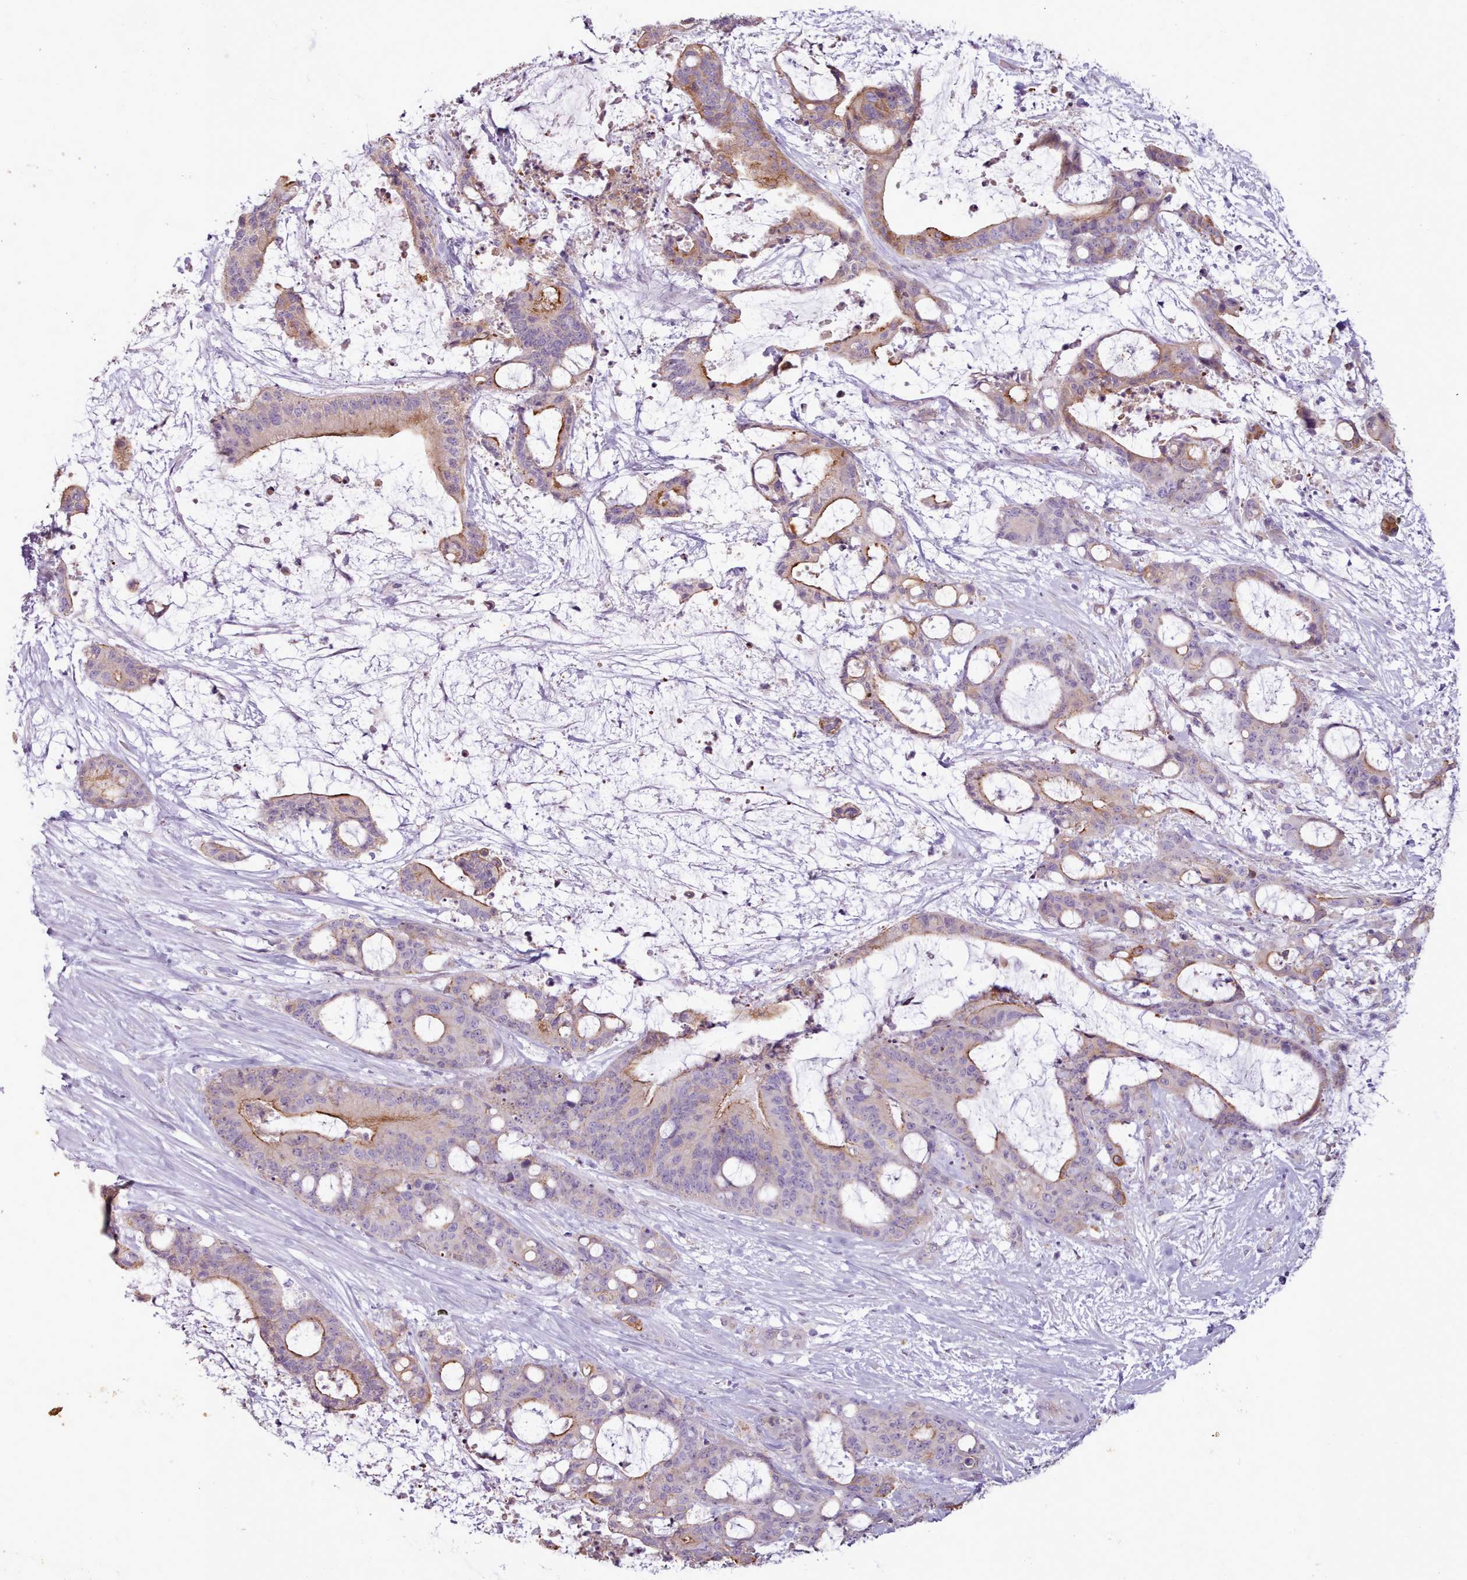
{"staining": {"intensity": "moderate", "quantity": "<25%", "location": "cytoplasmic/membranous"}, "tissue": "liver cancer", "cell_type": "Tumor cells", "image_type": "cancer", "snomed": [{"axis": "morphology", "description": "Normal tissue, NOS"}, {"axis": "morphology", "description": "Cholangiocarcinoma"}, {"axis": "topography", "description": "Liver"}, {"axis": "topography", "description": "Peripheral nerve tissue"}], "caption": "The histopathology image reveals immunohistochemical staining of liver cancer (cholangiocarcinoma). There is moderate cytoplasmic/membranous positivity is present in about <25% of tumor cells.", "gene": "PLD4", "patient": {"sex": "female", "age": 73}}